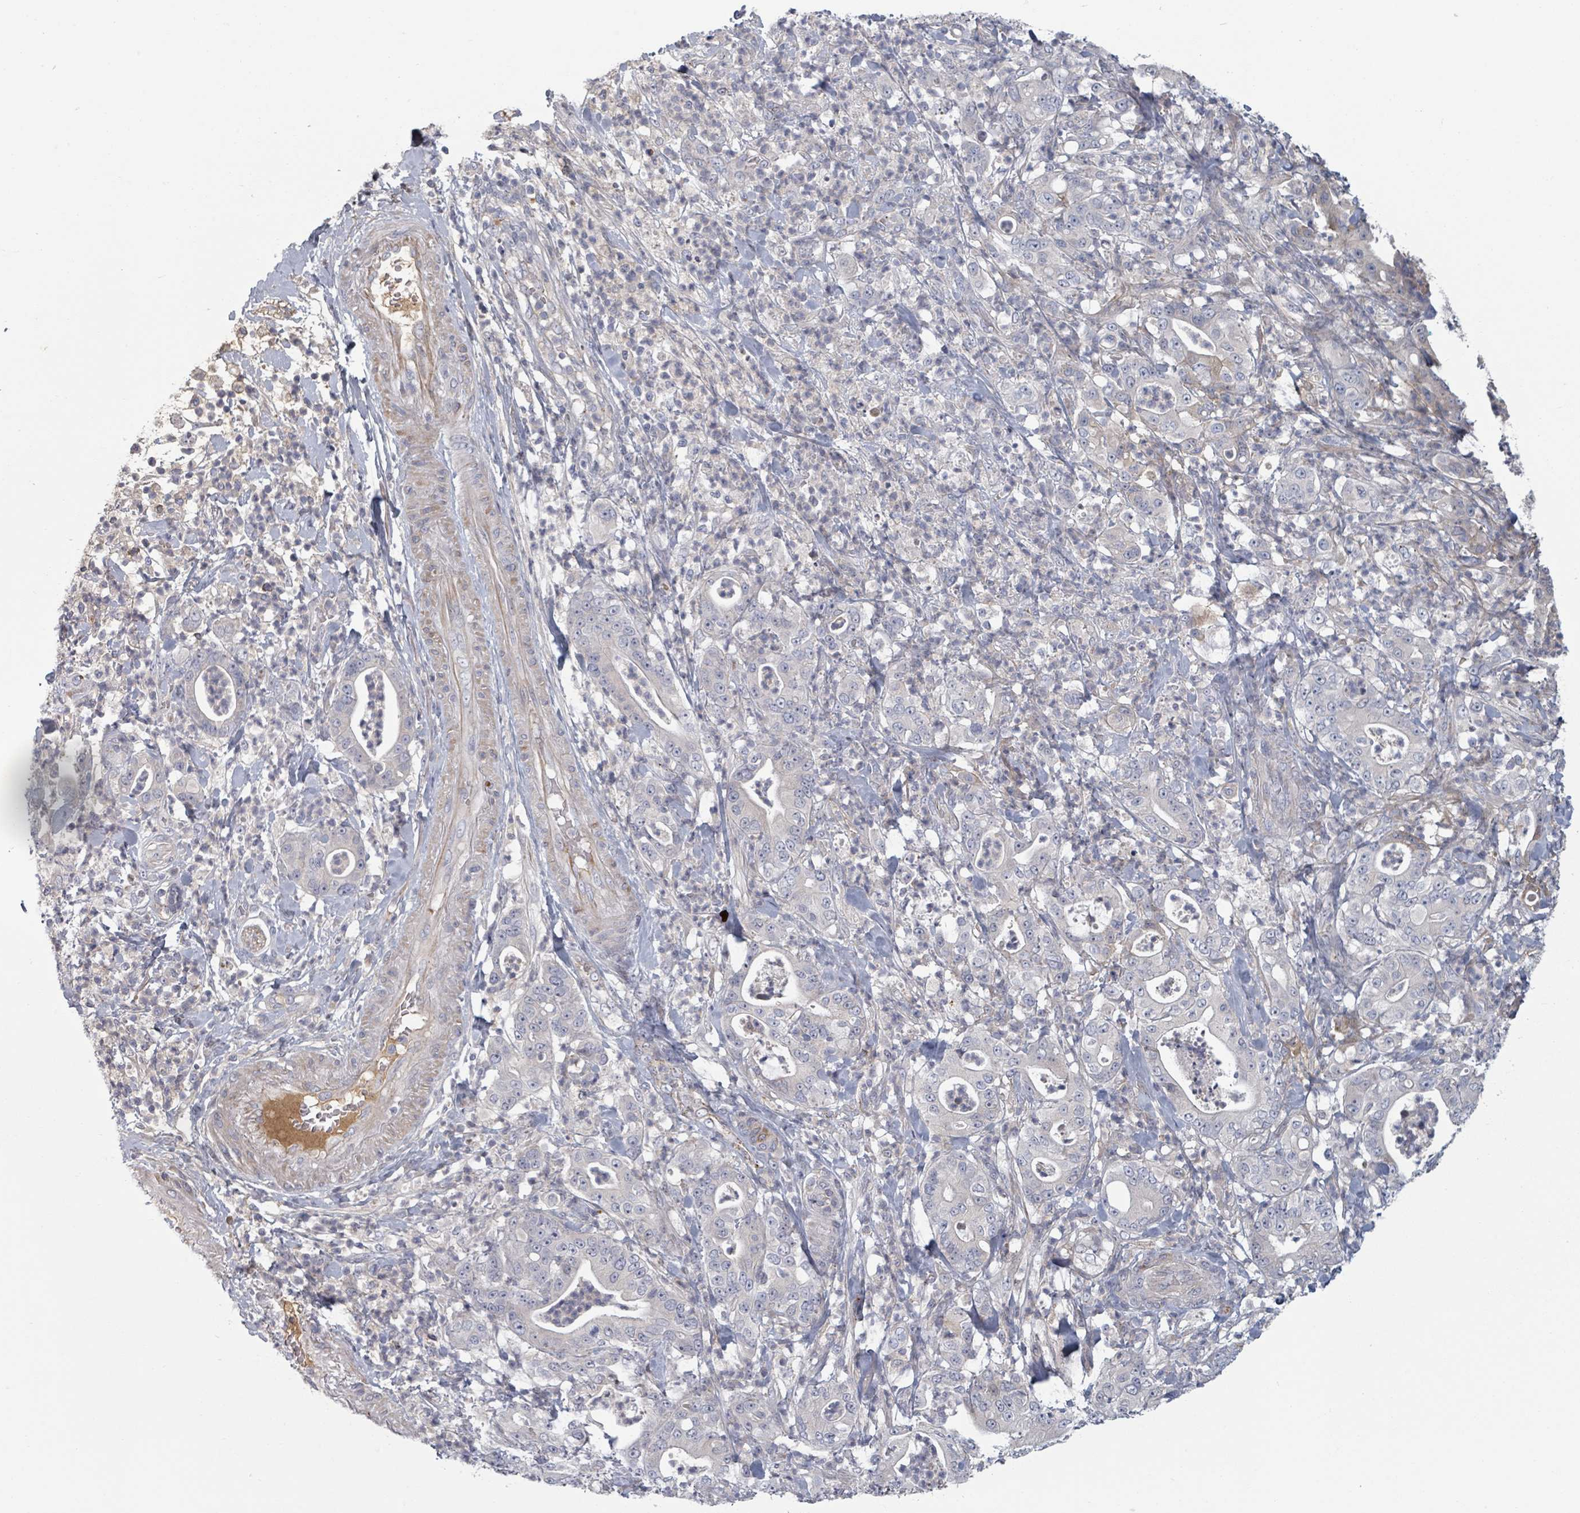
{"staining": {"intensity": "negative", "quantity": "none", "location": "none"}, "tissue": "pancreatic cancer", "cell_type": "Tumor cells", "image_type": "cancer", "snomed": [{"axis": "morphology", "description": "Adenocarcinoma, NOS"}, {"axis": "topography", "description": "Pancreas"}], "caption": "Adenocarcinoma (pancreatic) stained for a protein using immunohistochemistry (IHC) exhibits no positivity tumor cells.", "gene": "GABBR1", "patient": {"sex": "male", "age": 71}}